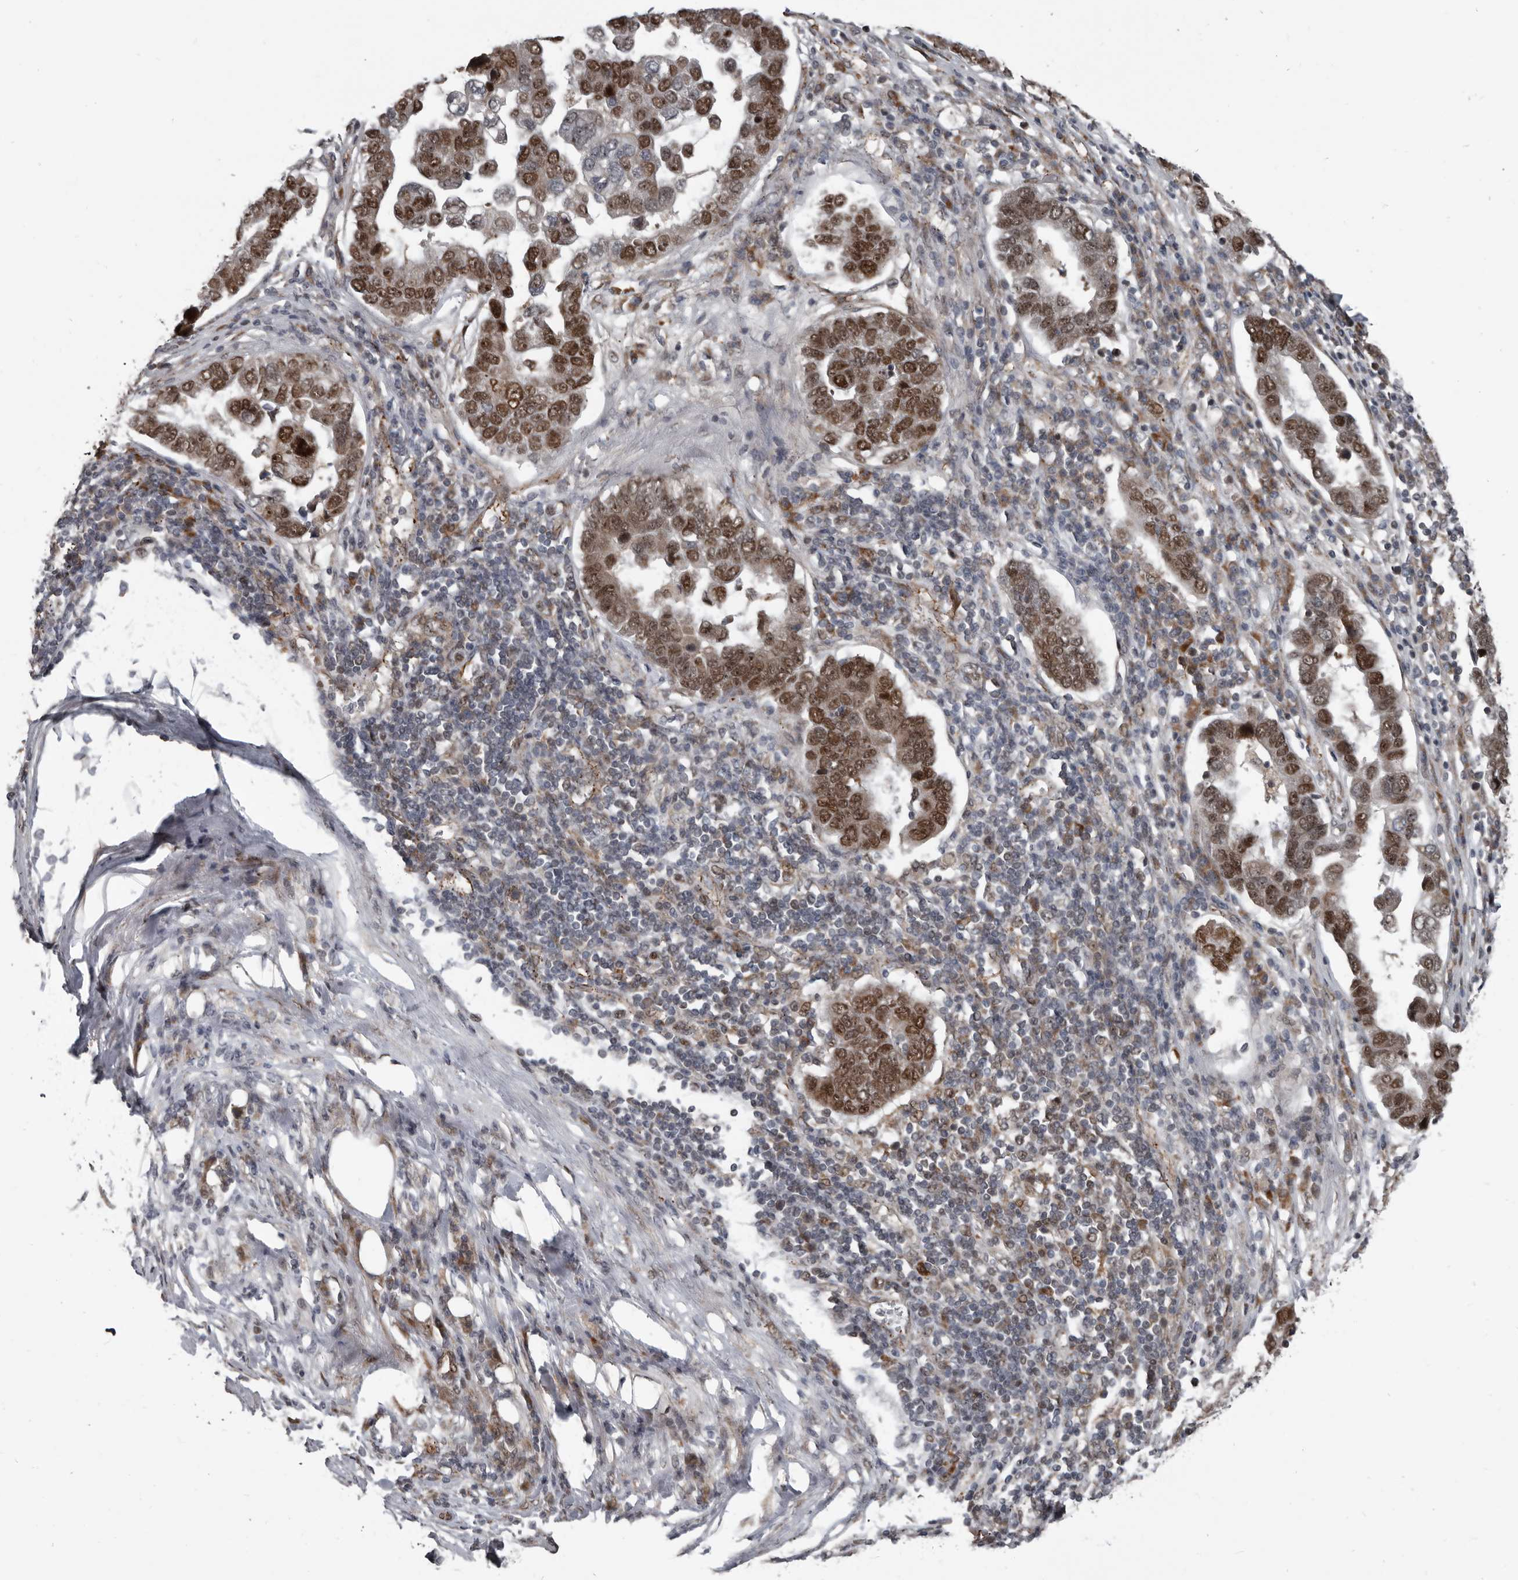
{"staining": {"intensity": "moderate", "quantity": ">75%", "location": "nuclear"}, "tissue": "pancreatic cancer", "cell_type": "Tumor cells", "image_type": "cancer", "snomed": [{"axis": "morphology", "description": "Adenocarcinoma, NOS"}, {"axis": "topography", "description": "Pancreas"}], "caption": "Pancreatic cancer (adenocarcinoma) tissue demonstrates moderate nuclear positivity in about >75% of tumor cells", "gene": "CHD1L", "patient": {"sex": "female", "age": 61}}